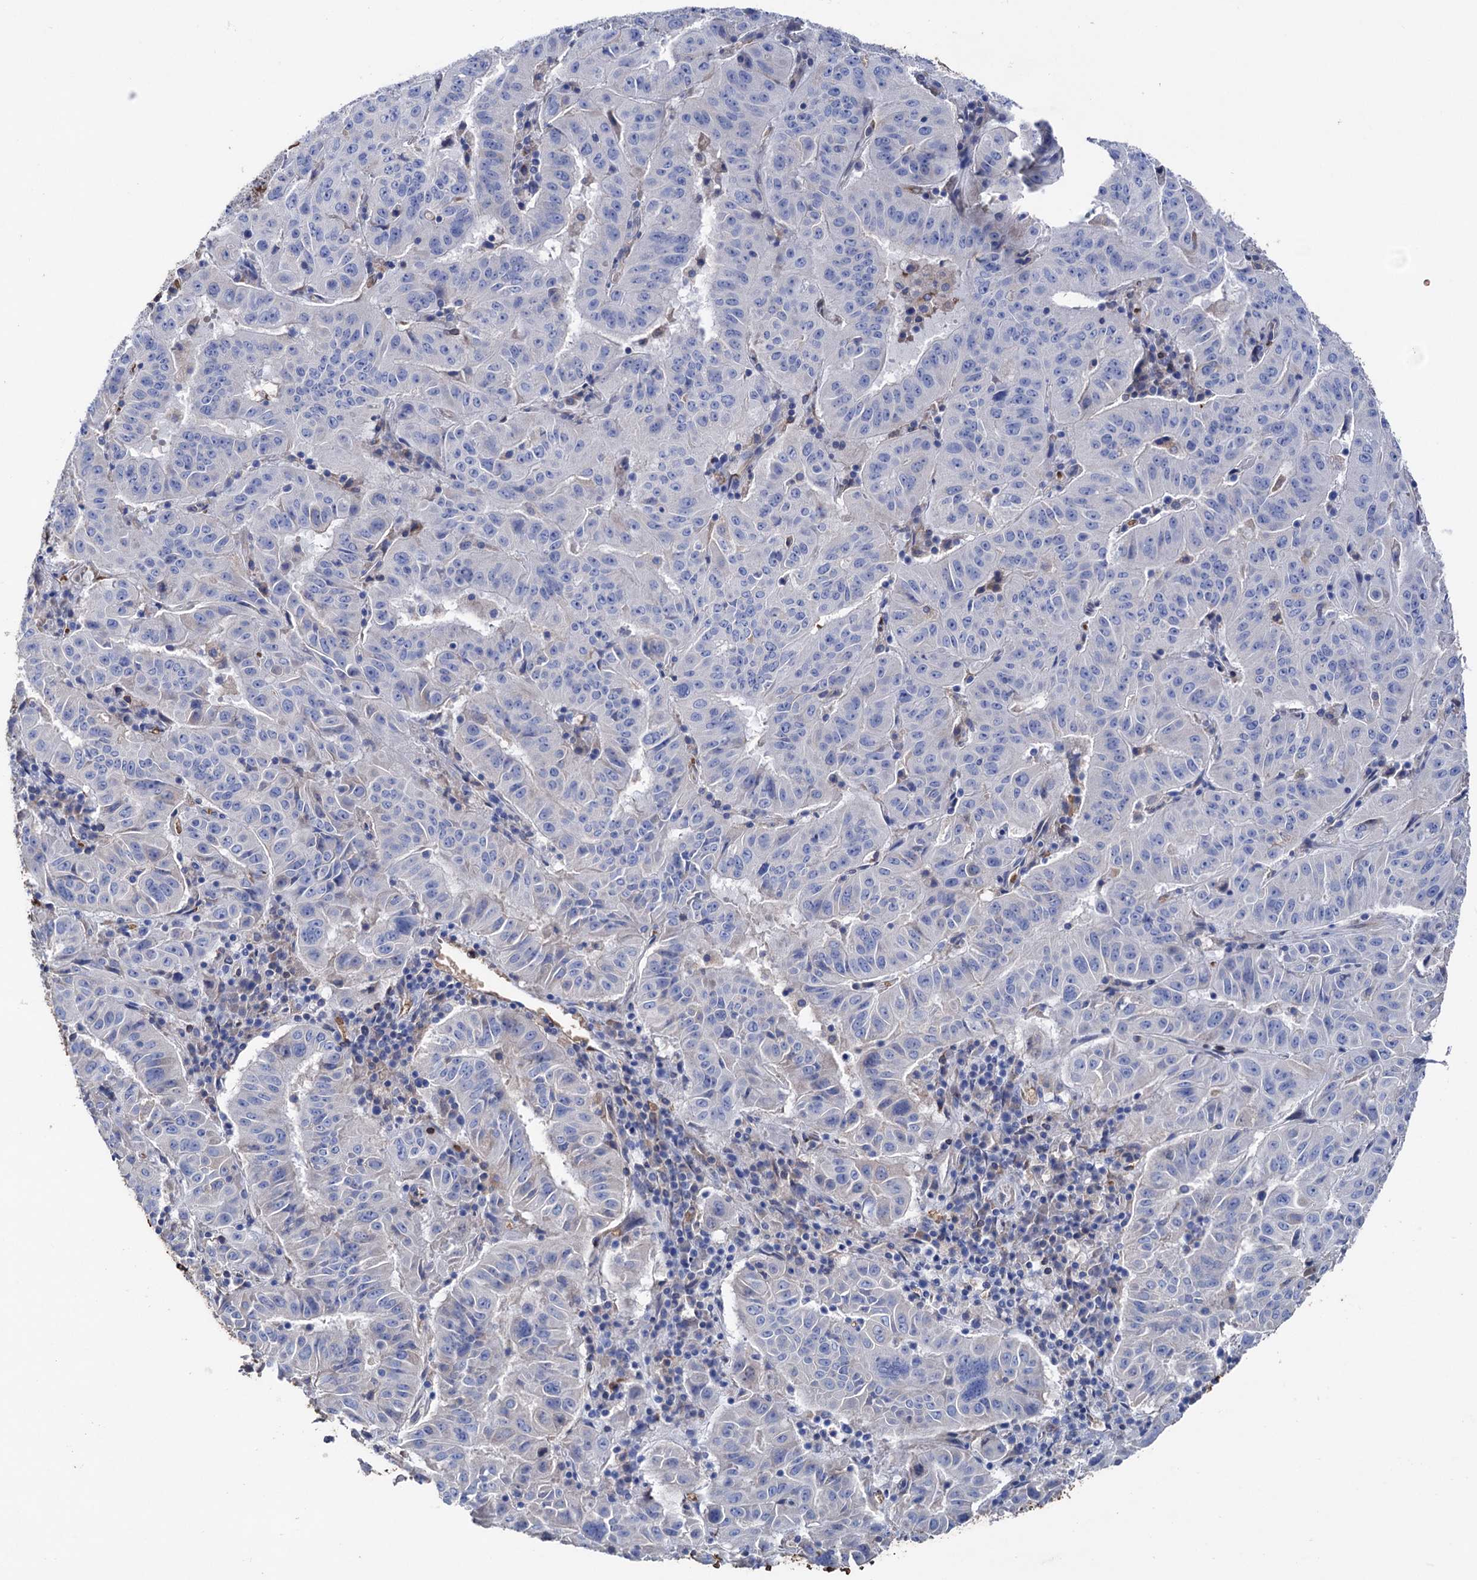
{"staining": {"intensity": "negative", "quantity": "none", "location": "none"}, "tissue": "pancreatic cancer", "cell_type": "Tumor cells", "image_type": "cancer", "snomed": [{"axis": "morphology", "description": "Adenocarcinoma, NOS"}, {"axis": "topography", "description": "Pancreas"}], "caption": "Pancreatic cancer was stained to show a protein in brown. There is no significant positivity in tumor cells.", "gene": "STING1", "patient": {"sex": "male", "age": 63}}